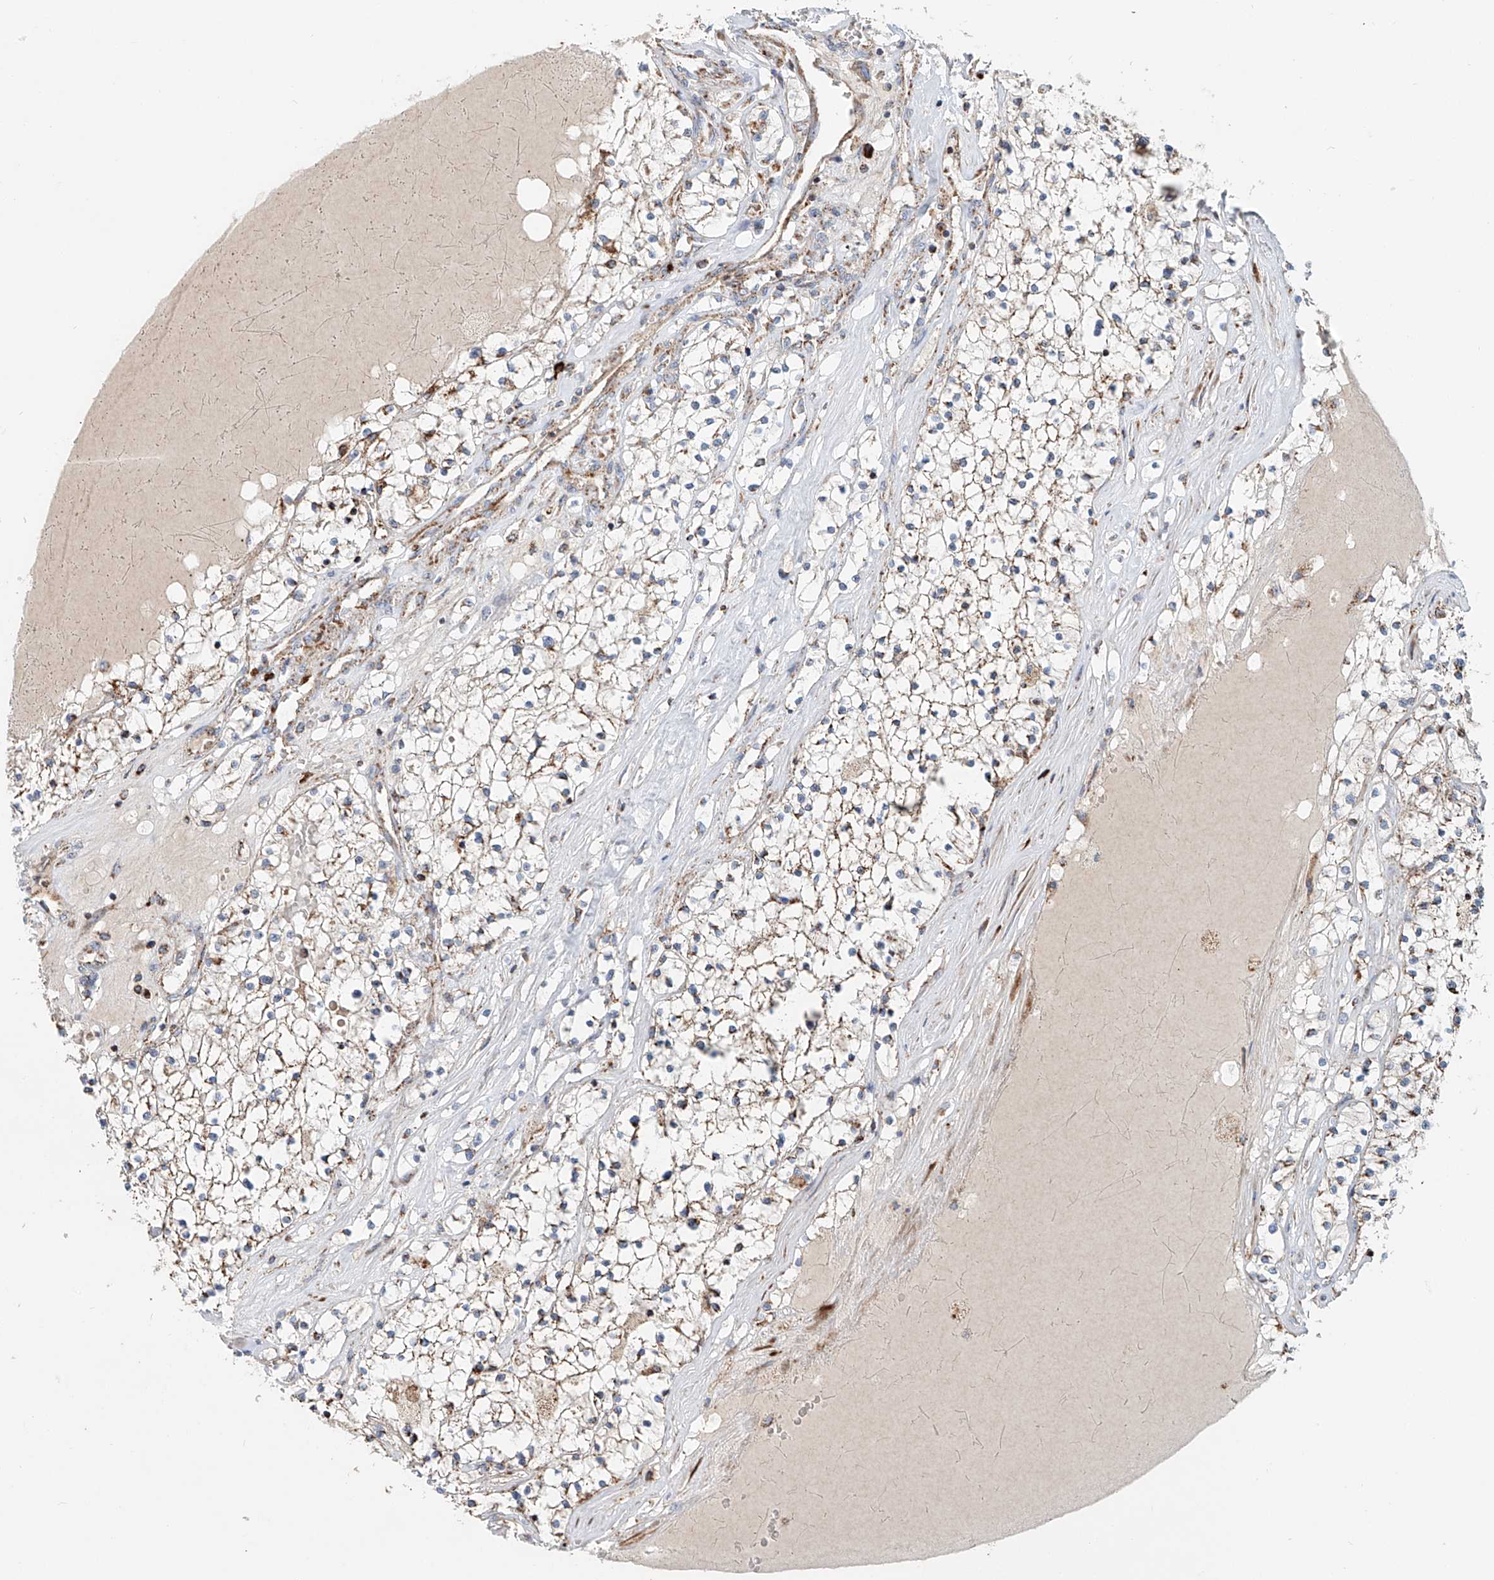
{"staining": {"intensity": "weak", "quantity": "<25%", "location": "cytoplasmic/membranous"}, "tissue": "renal cancer", "cell_type": "Tumor cells", "image_type": "cancer", "snomed": [{"axis": "morphology", "description": "Normal tissue, NOS"}, {"axis": "morphology", "description": "Adenocarcinoma, NOS"}, {"axis": "topography", "description": "Kidney"}], "caption": "This is an IHC photomicrograph of human adenocarcinoma (renal). There is no expression in tumor cells.", "gene": "CARD10", "patient": {"sex": "male", "age": 68}}